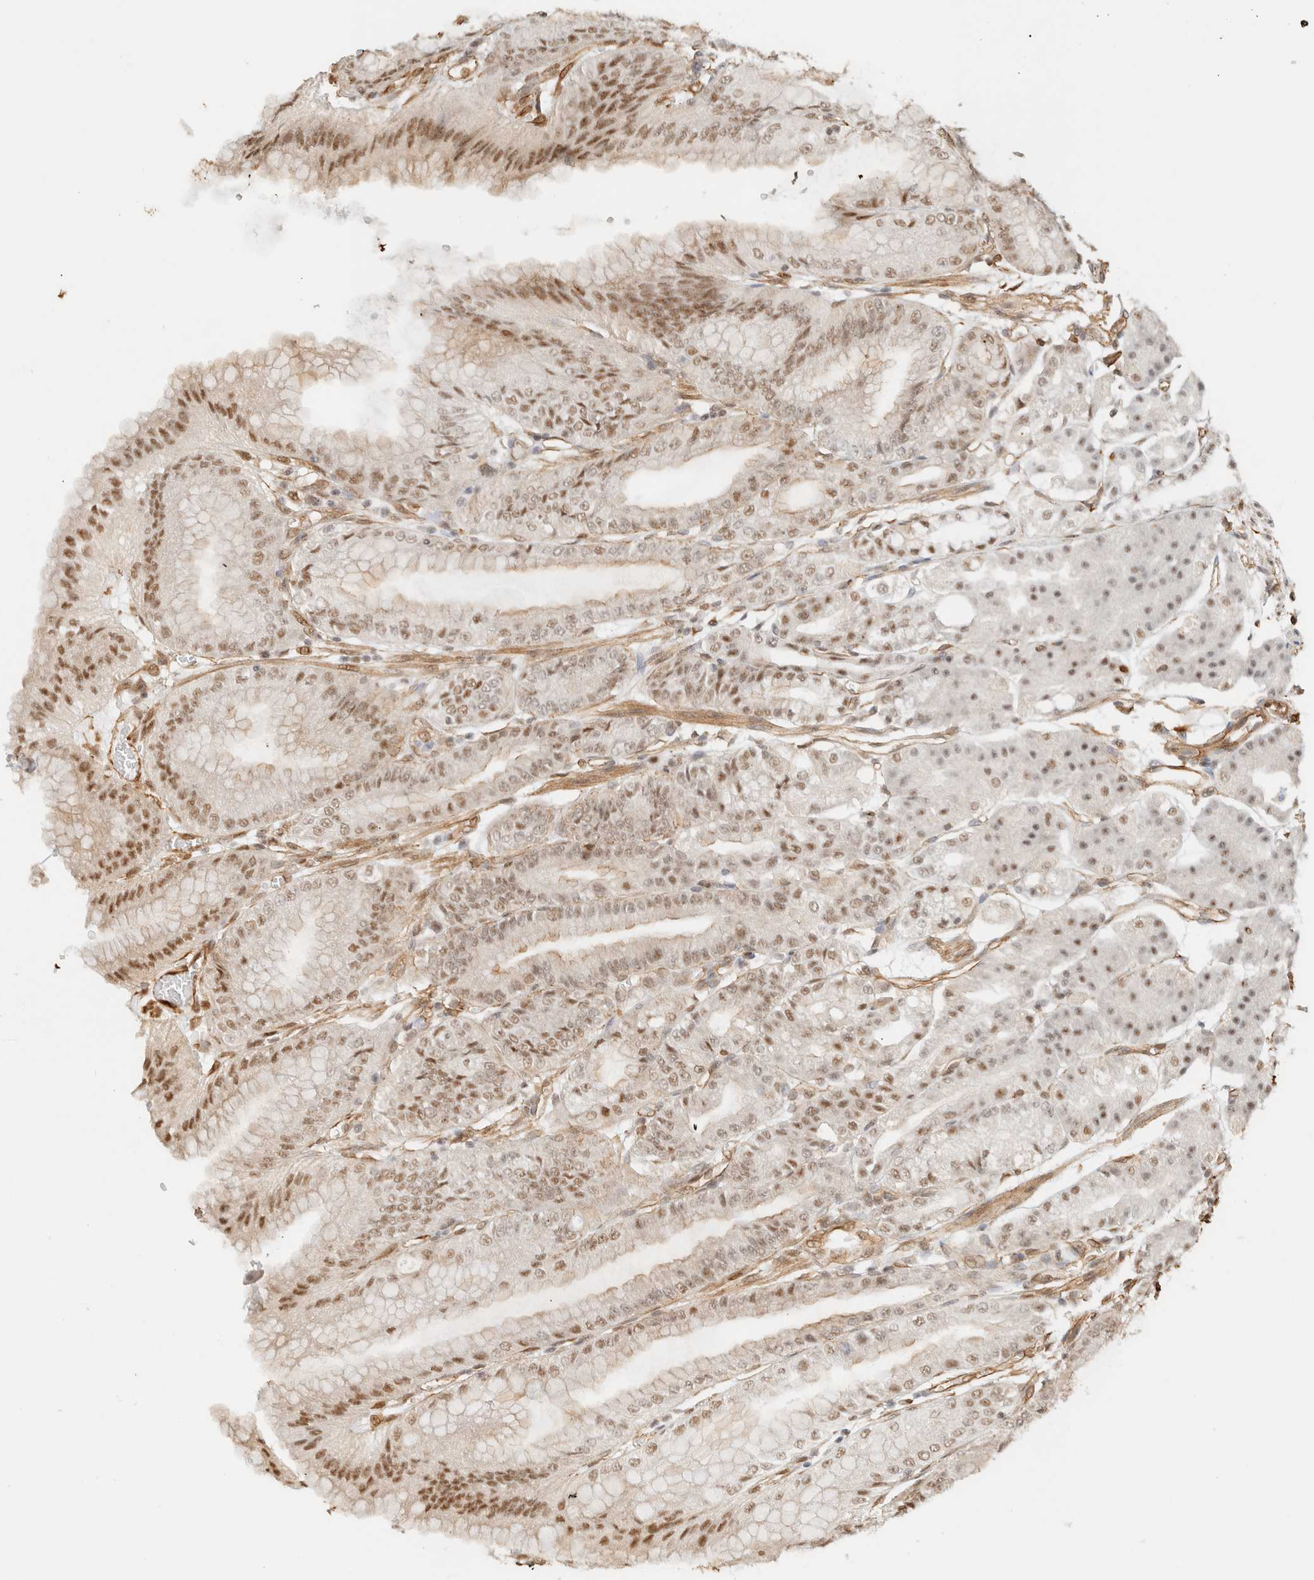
{"staining": {"intensity": "moderate", "quantity": ">75%", "location": "cytoplasmic/membranous,nuclear"}, "tissue": "stomach", "cell_type": "Glandular cells", "image_type": "normal", "snomed": [{"axis": "morphology", "description": "Normal tissue, NOS"}, {"axis": "topography", "description": "Stomach, lower"}], "caption": "Glandular cells display medium levels of moderate cytoplasmic/membranous,nuclear staining in approximately >75% of cells in normal human stomach. The staining was performed using DAB (3,3'-diaminobenzidine), with brown indicating positive protein expression. Nuclei are stained blue with hematoxylin.", "gene": "ARID5A", "patient": {"sex": "male", "age": 71}}